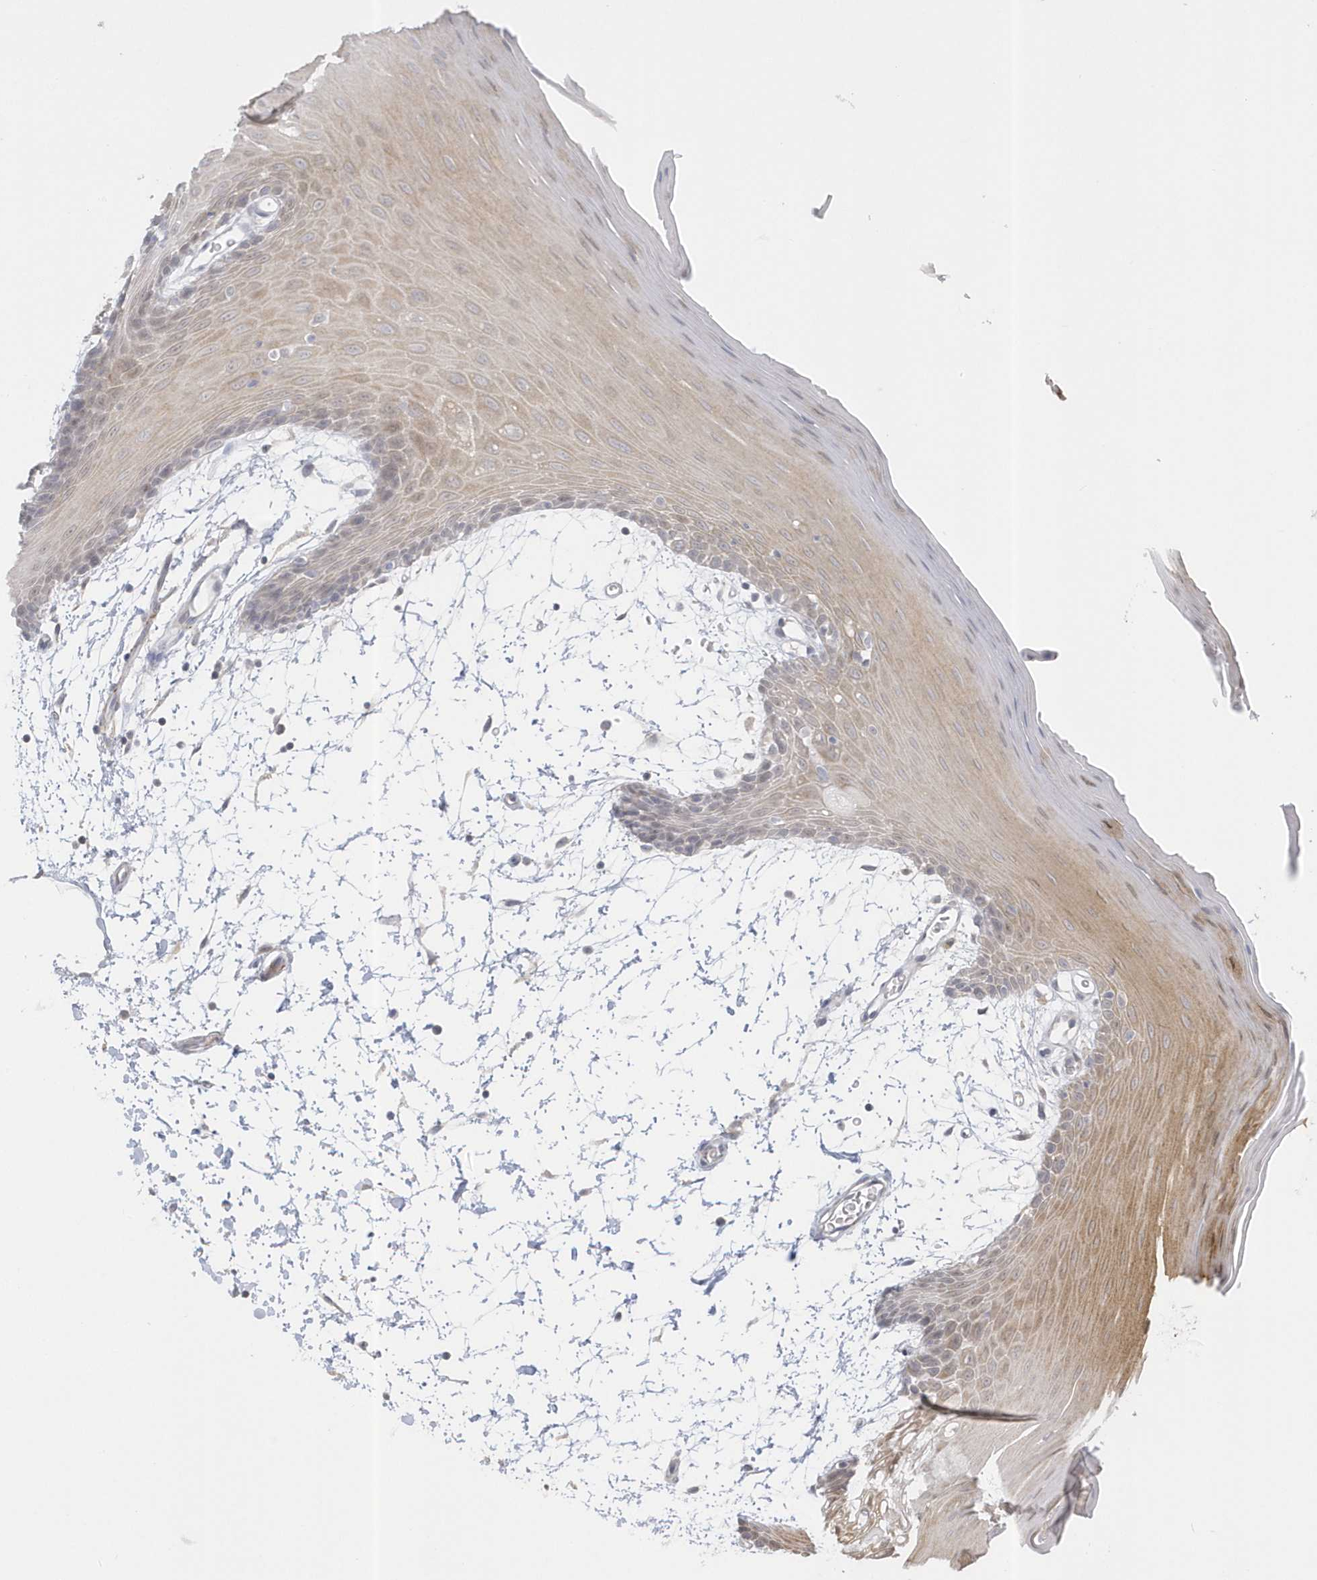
{"staining": {"intensity": "weak", "quantity": "<25%", "location": "cytoplasmic/membranous"}, "tissue": "oral mucosa", "cell_type": "Squamous epithelial cells", "image_type": "normal", "snomed": [{"axis": "morphology", "description": "Normal tissue, NOS"}, {"axis": "topography", "description": "Skeletal muscle"}, {"axis": "topography", "description": "Oral tissue"}, {"axis": "topography", "description": "Salivary gland"}, {"axis": "topography", "description": "Peripheral nerve tissue"}], "caption": "Immunohistochemical staining of benign oral mucosa exhibits no significant expression in squamous epithelial cells. The staining was performed using DAB (3,3'-diaminobenzidine) to visualize the protein expression in brown, while the nuclei were stained in blue with hematoxylin (Magnification: 20x).", "gene": "NAF1", "patient": {"sex": "male", "age": 54}}